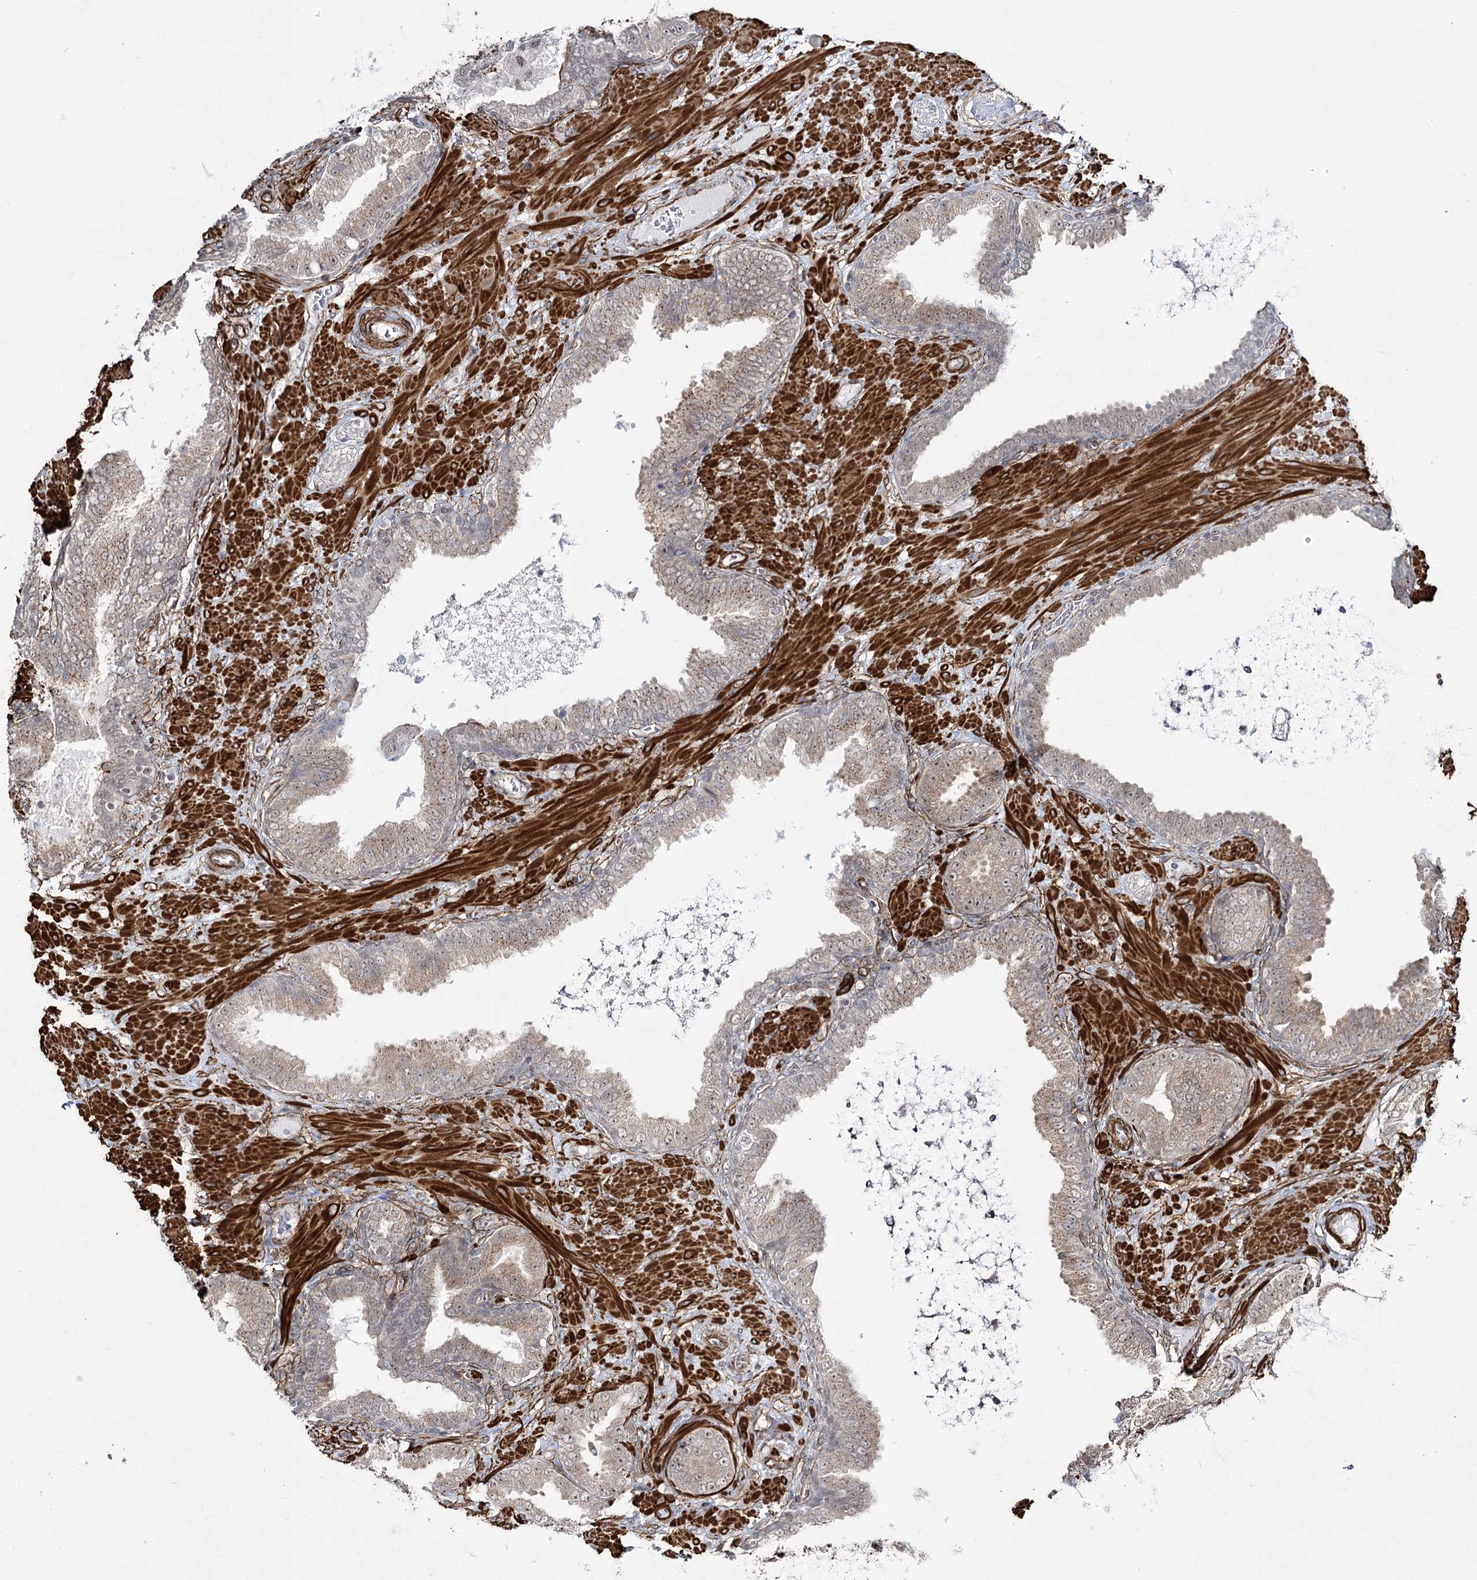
{"staining": {"intensity": "weak", "quantity": "25%-75%", "location": "cytoplasmic/membranous"}, "tissue": "prostate cancer", "cell_type": "Tumor cells", "image_type": "cancer", "snomed": [{"axis": "morphology", "description": "Adenocarcinoma, Low grade"}, {"axis": "topography", "description": "Prostate"}], "caption": "Immunohistochemical staining of human low-grade adenocarcinoma (prostate) exhibits low levels of weak cytoplasmic/membranous expression in approximately 25%-75% of tumor cells. The staining was performed using DAB, with brown indicating positive protein expression. Nuclei are stained blue with hematoxylin.", "gene": "CWF19L1", "patient": {"sex": "male", "age": 63}}